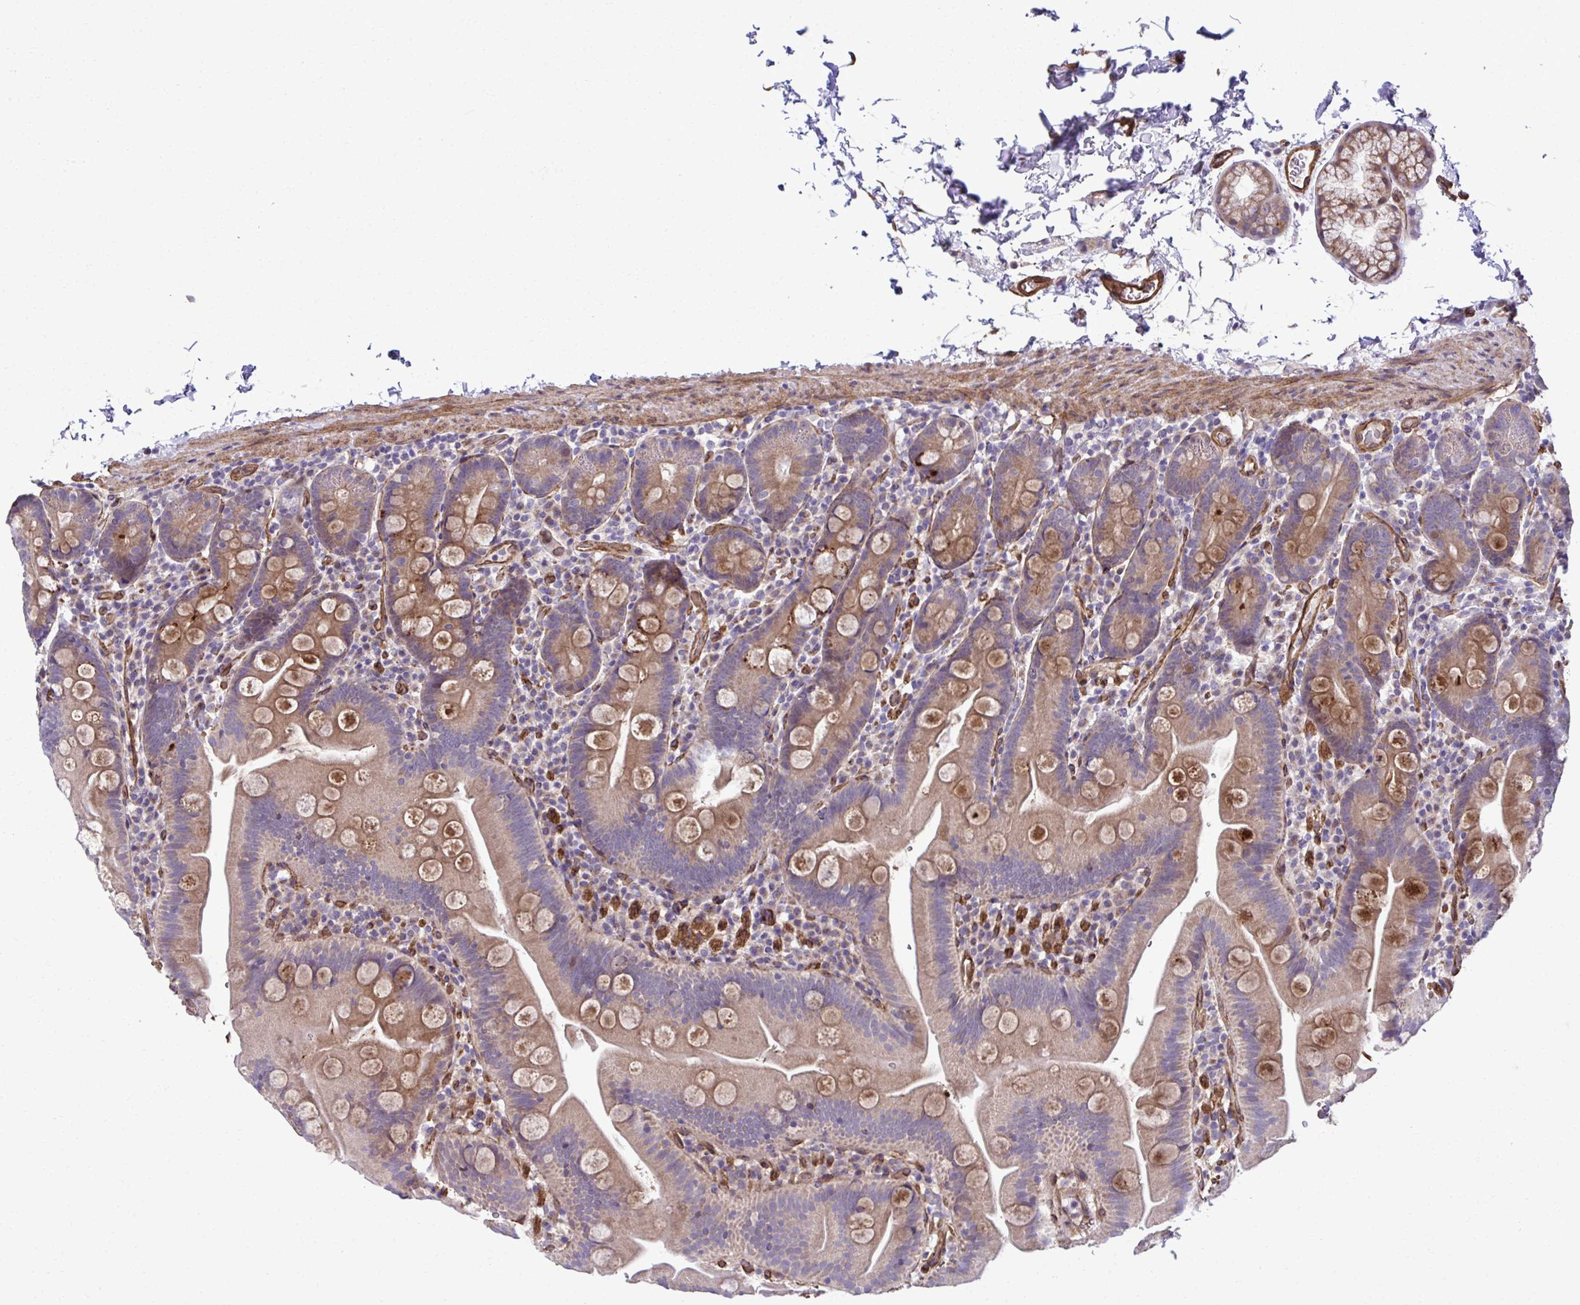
{"staining": {"intensity": "moderate", "quantity": ">75%", "location": "cytoplasmic/membranous"}, "tissue": "small intestine", "cell_type": "Glandular cells", "image_type": "normal", "snomed": [{"axis": "morphology", "description": "Normal tissue, NOS"}, {"axis": "topography", "description": "Small intestine"}], "caption": "Small intestine was stained to show a protein in brown. There is medium levels of moderate cytoplasmic/membranous staining in about >75% of glandular cells.", "gene": "TRIM52", "patient": {"sex": "female", "age": 68}}